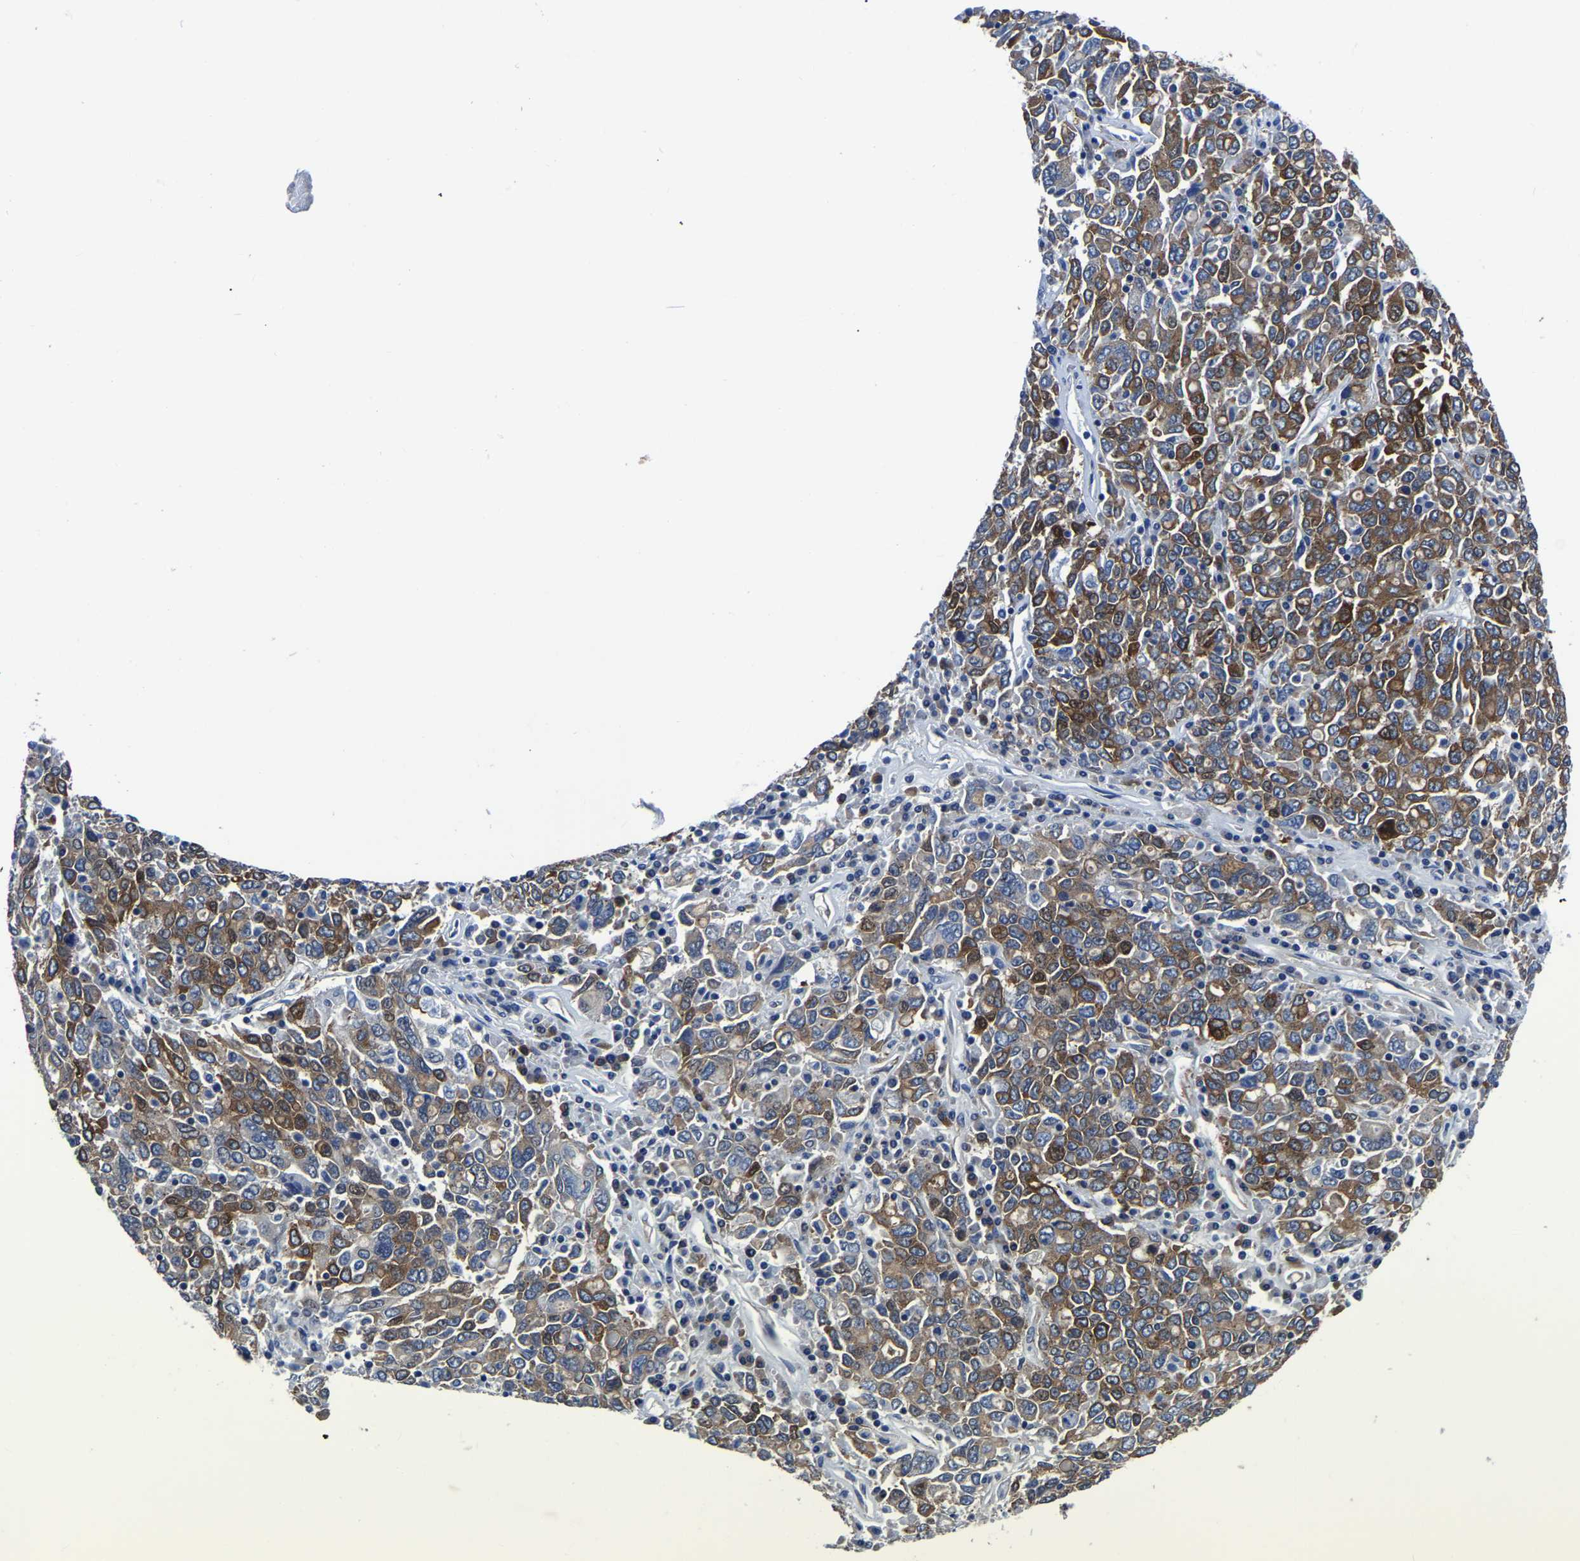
{"staining": {"intensity": "moderate", "quantity": "25%-75%", "location": "cytoplasmic/membranous"}, "tissue": "ovarian cancer", "cell_type": "Tumor cells", "image_type": "cancer", "snomed": [{"axis": "morphology", "description": "Carcinoma, endometroid"}, {"axis": "topography", "description": "Ovary"}], "caption": "A micrograph of ovarian cancer stained for a protein demonstrates moderate cytoplasmic/membranous brown staining in tumor cells.", "gene": "TFG", "patient": {"sex": "female", "age": 62}}